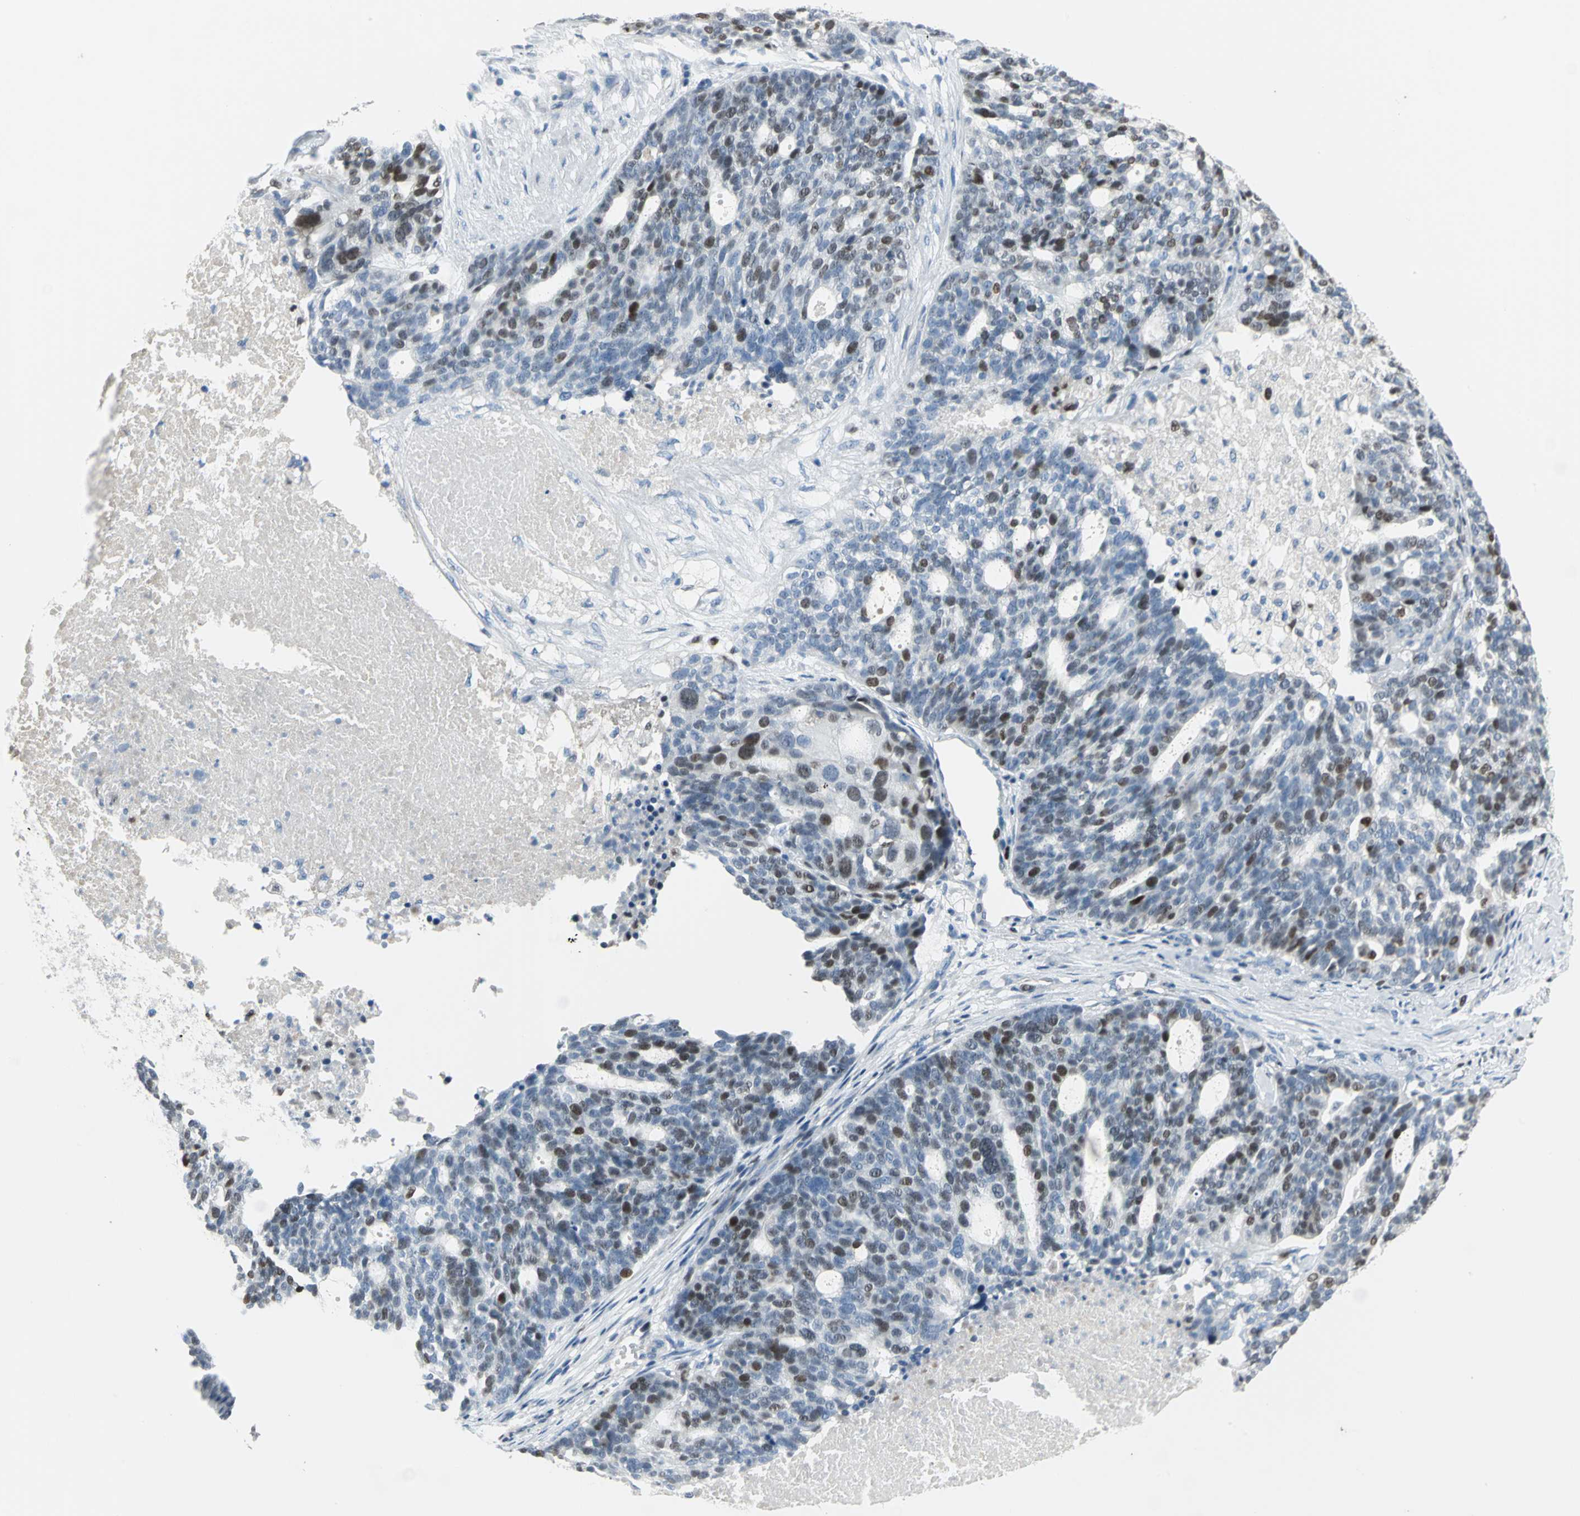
{"staining": {"intensity": "moderate", "quantity": "25%-75%", "location": "nuclear"}, "tissue": "ovarian cancer", "cell_type": "Tumor cells", "image_type": "cancer", "snomed": [{"axis": "morphology", "description": "Cystadenocarcinoma, serous, NOS"}, {"axis": "topography", "description": "Ovary"}], "caption": "Ovarian serous cystadenocarcinoma stained with a protein marker reveals moderate staining in tumor cells.", "gene": "MCM3", "patient": {"sex": "female", "age": 59}}